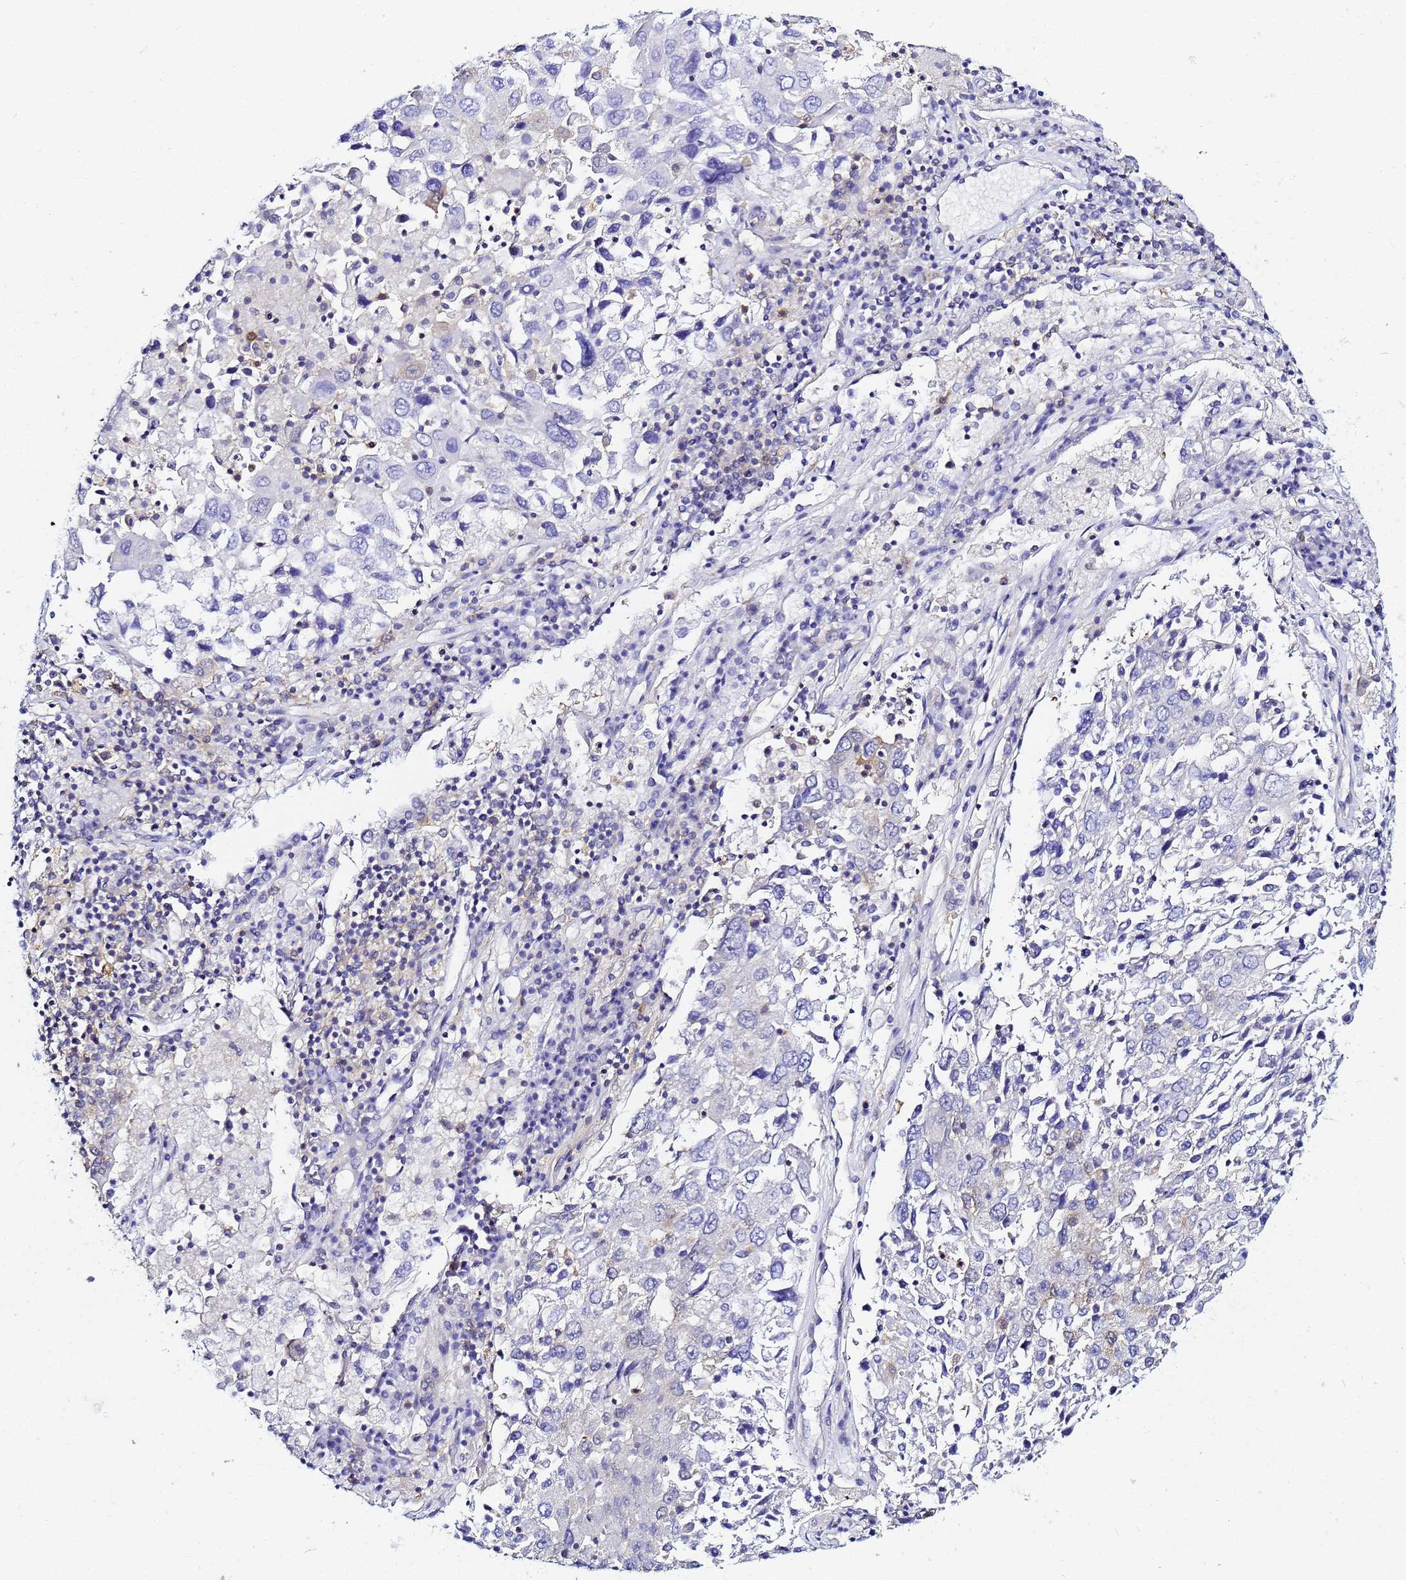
{"staining": {"intensity": "negative", "quantity": "none", "location": "none"}, "tissue": "lung cancer", "cell_type": "Tumor cells", "image_type": "cancer", "snomed": [{"axis": "morphology", "description": "Squamous cell carcinoma, NOS"}, {"axis": "topography", "description": "Lung"}], "caption": "Squamous cell carcinoma (lung) was stained to show a protein in brown. There is no significant expression in tumor cells. The staining was performed using DAB to visualize the protein expression in brown, while the nuclei were stained in blue with hematoxylin (Magnification: 20x).", "gene": "LENG1", "patient": {"sex": "male", "age": 65}}